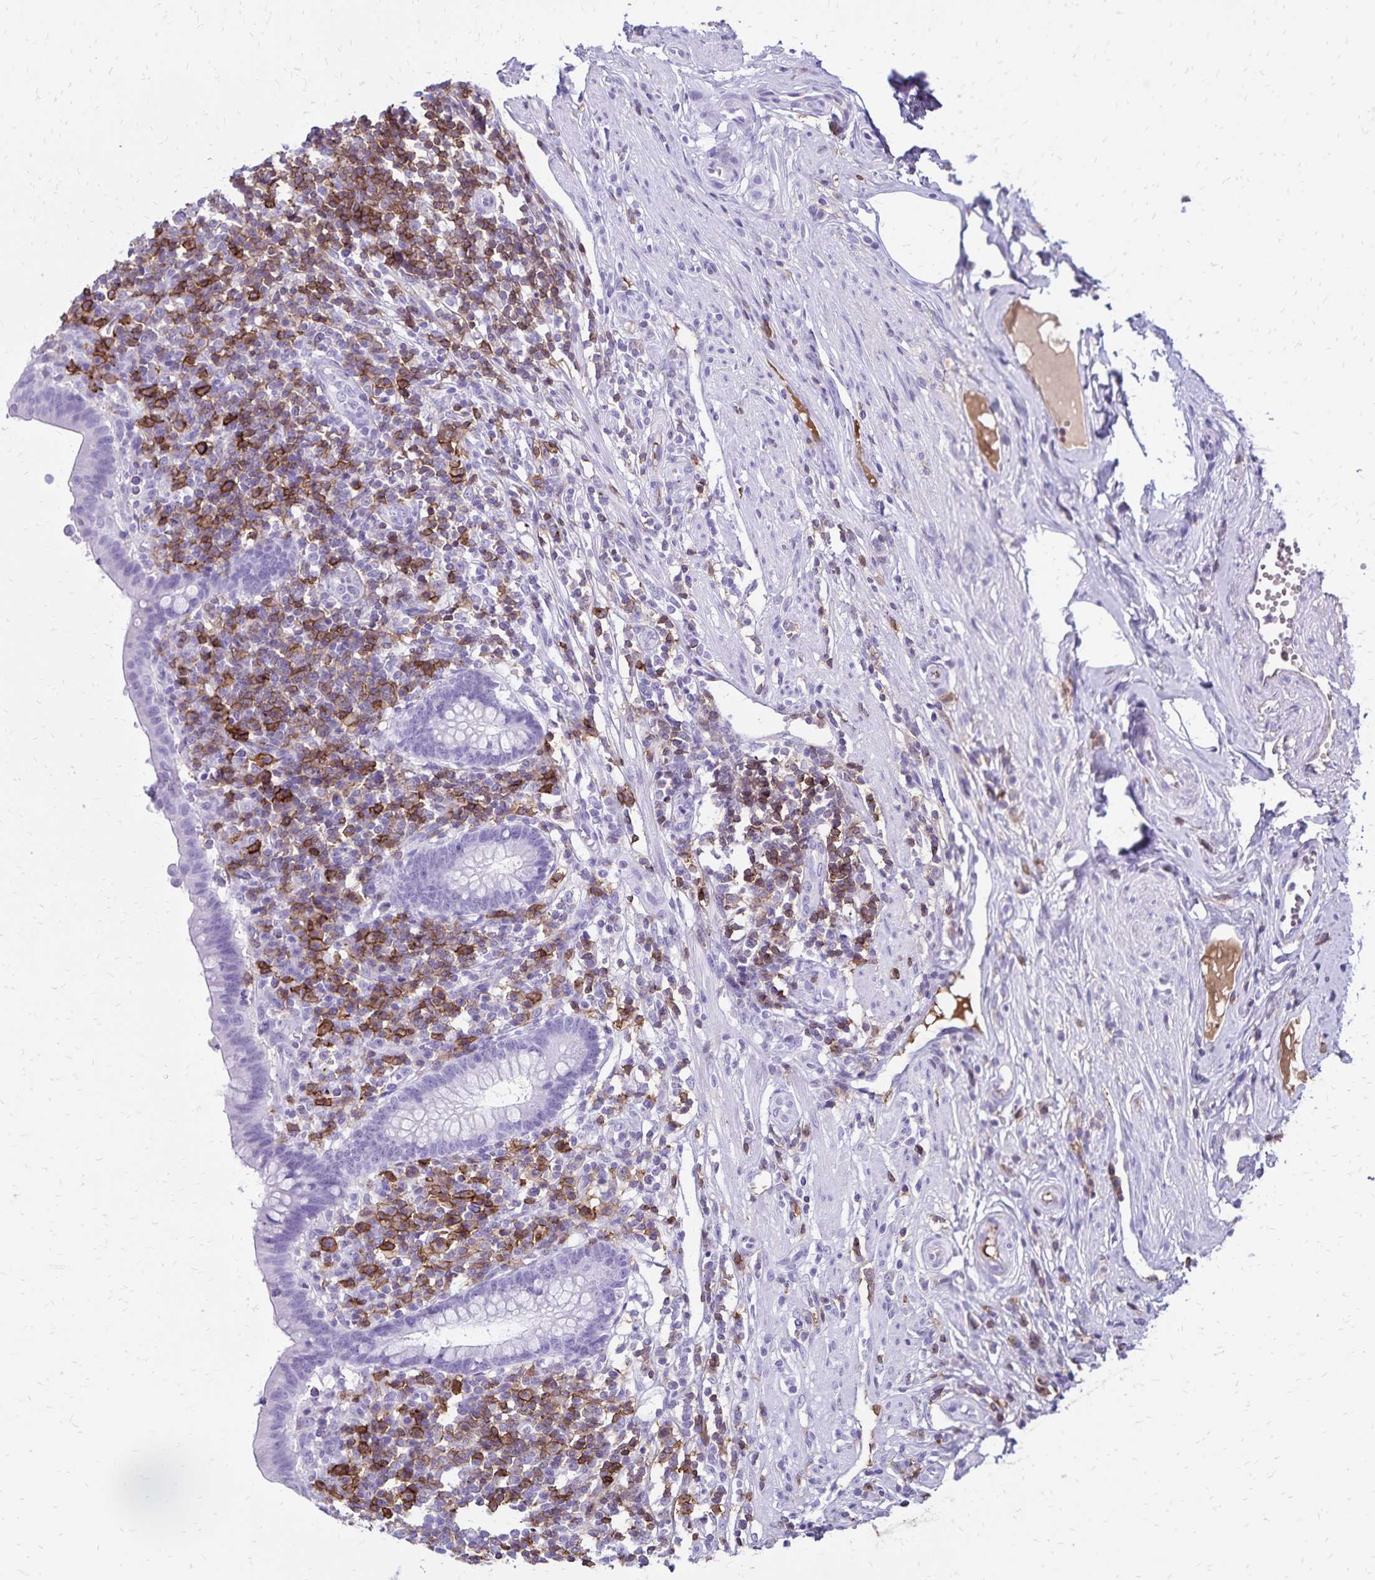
{"staining": {"intensity": "negative", "quantity": "none", "location": "none"}, "tissue": "appendix", "cell_type": "Glandular cells", "image_type": "normal", "snomed": [{"axis": "morphology", "description": "Normal tissue, NOS"}, {"axis": "topography", "description": "Appendix"}], "caption": "The micrograph reveals no staining of glandular cells in unremarkable appendix.", "gene": "CD27", "patient": {"sex": "female", "age": 56}}